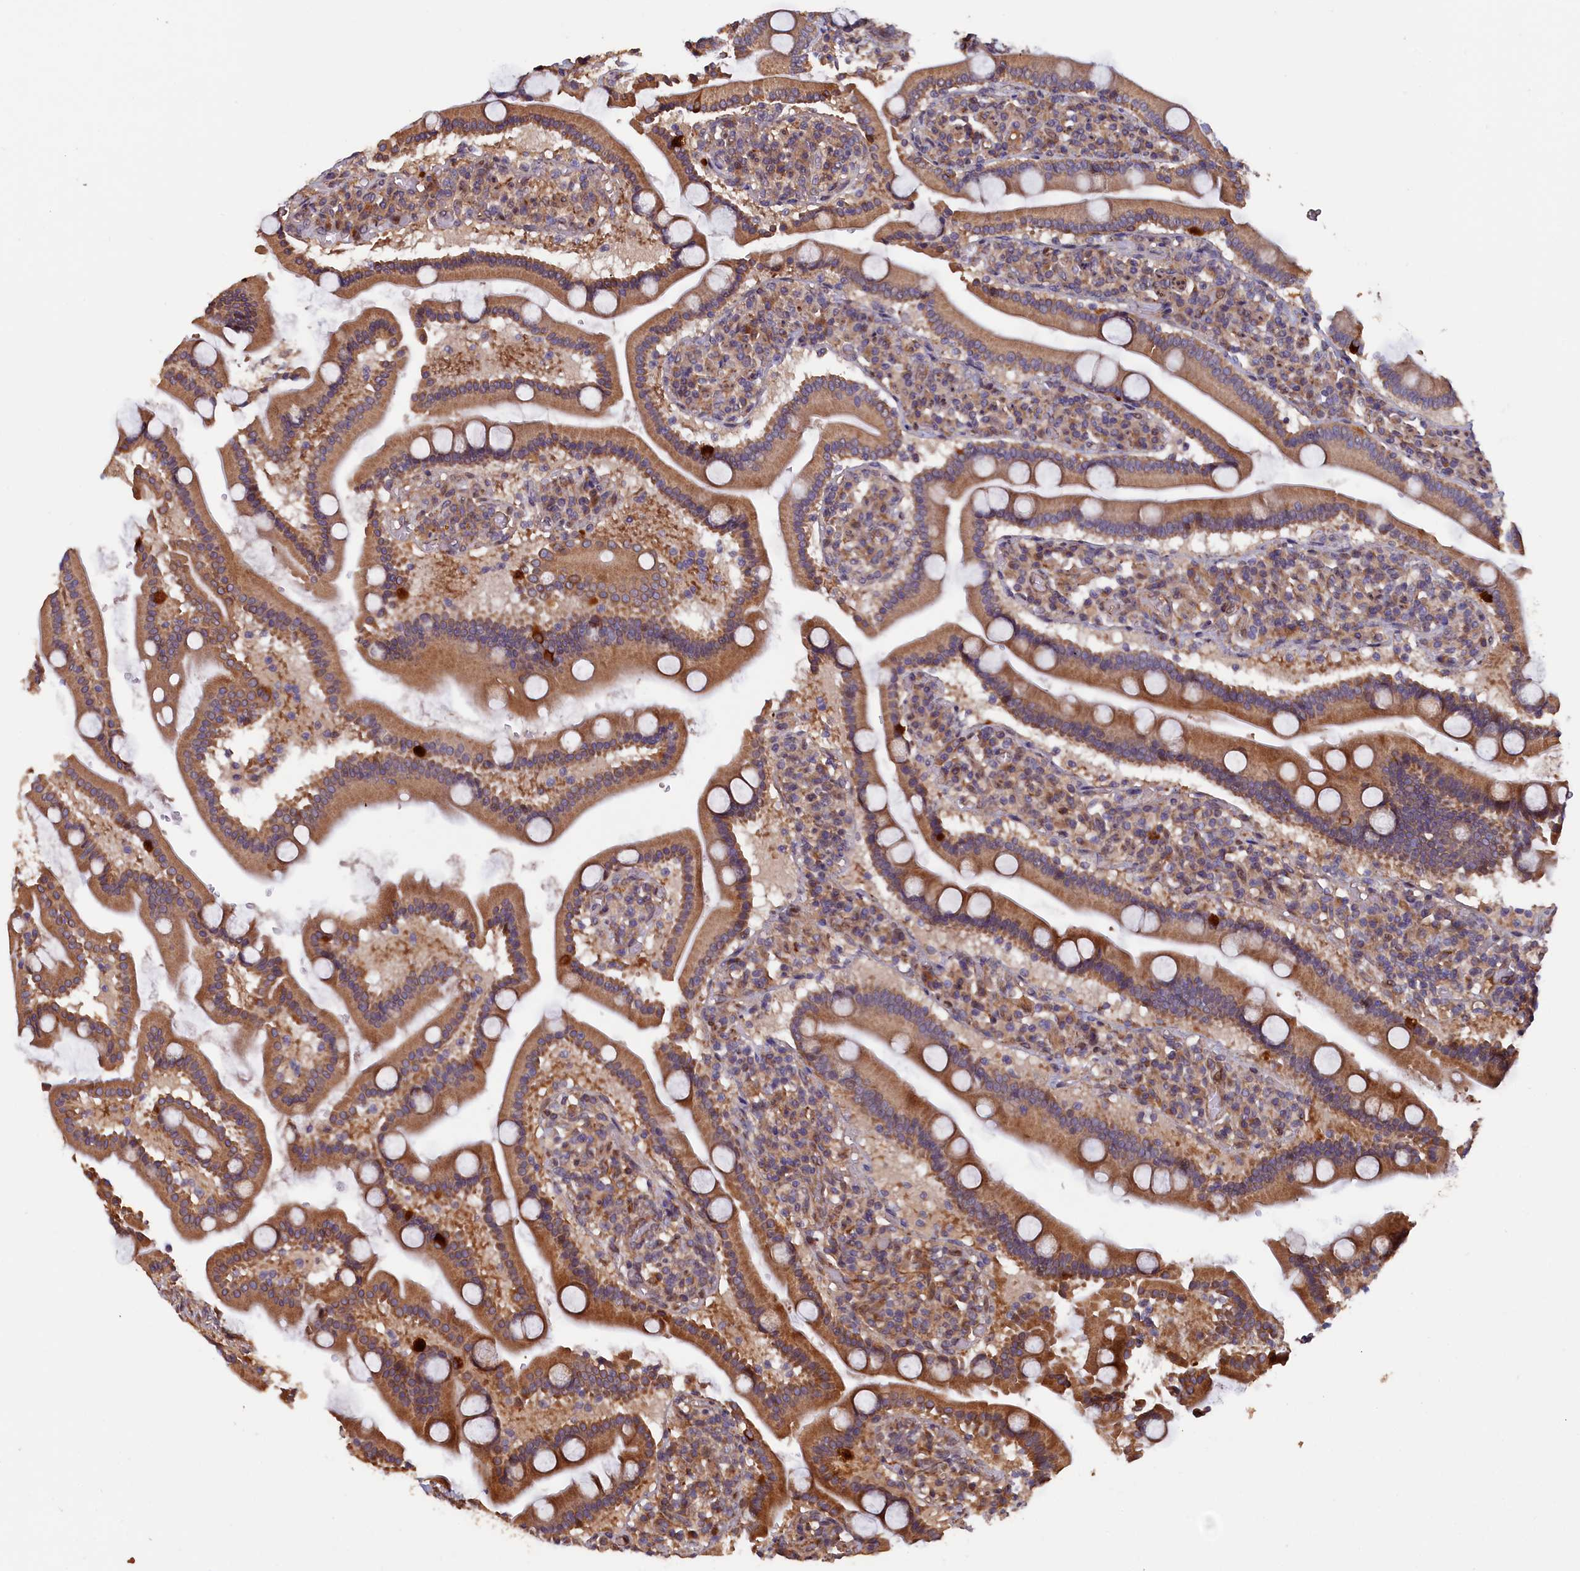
{"staining": {"intensity": "moderate", "quantity": ">75%", "location": "cytoplasmic/membranous"}, "tissue": "duodenum", "cell_type": "Glandular cells", "image_type": "normal", "snomed": [{"axis": "morphology", "description": "Normal tissue, NOS"}, {"axis": "topography", "description": "Duodenum"}], "caption": "Protein expression by IHC displays moderate cytoplasmic/membranous staining in approximately >75% of glandular cells in benign duodenum. (IHC, brightfield microscopy, high magnification).", "gene": "GREB1L", "patient": {"sex": "male", "age": 55}}